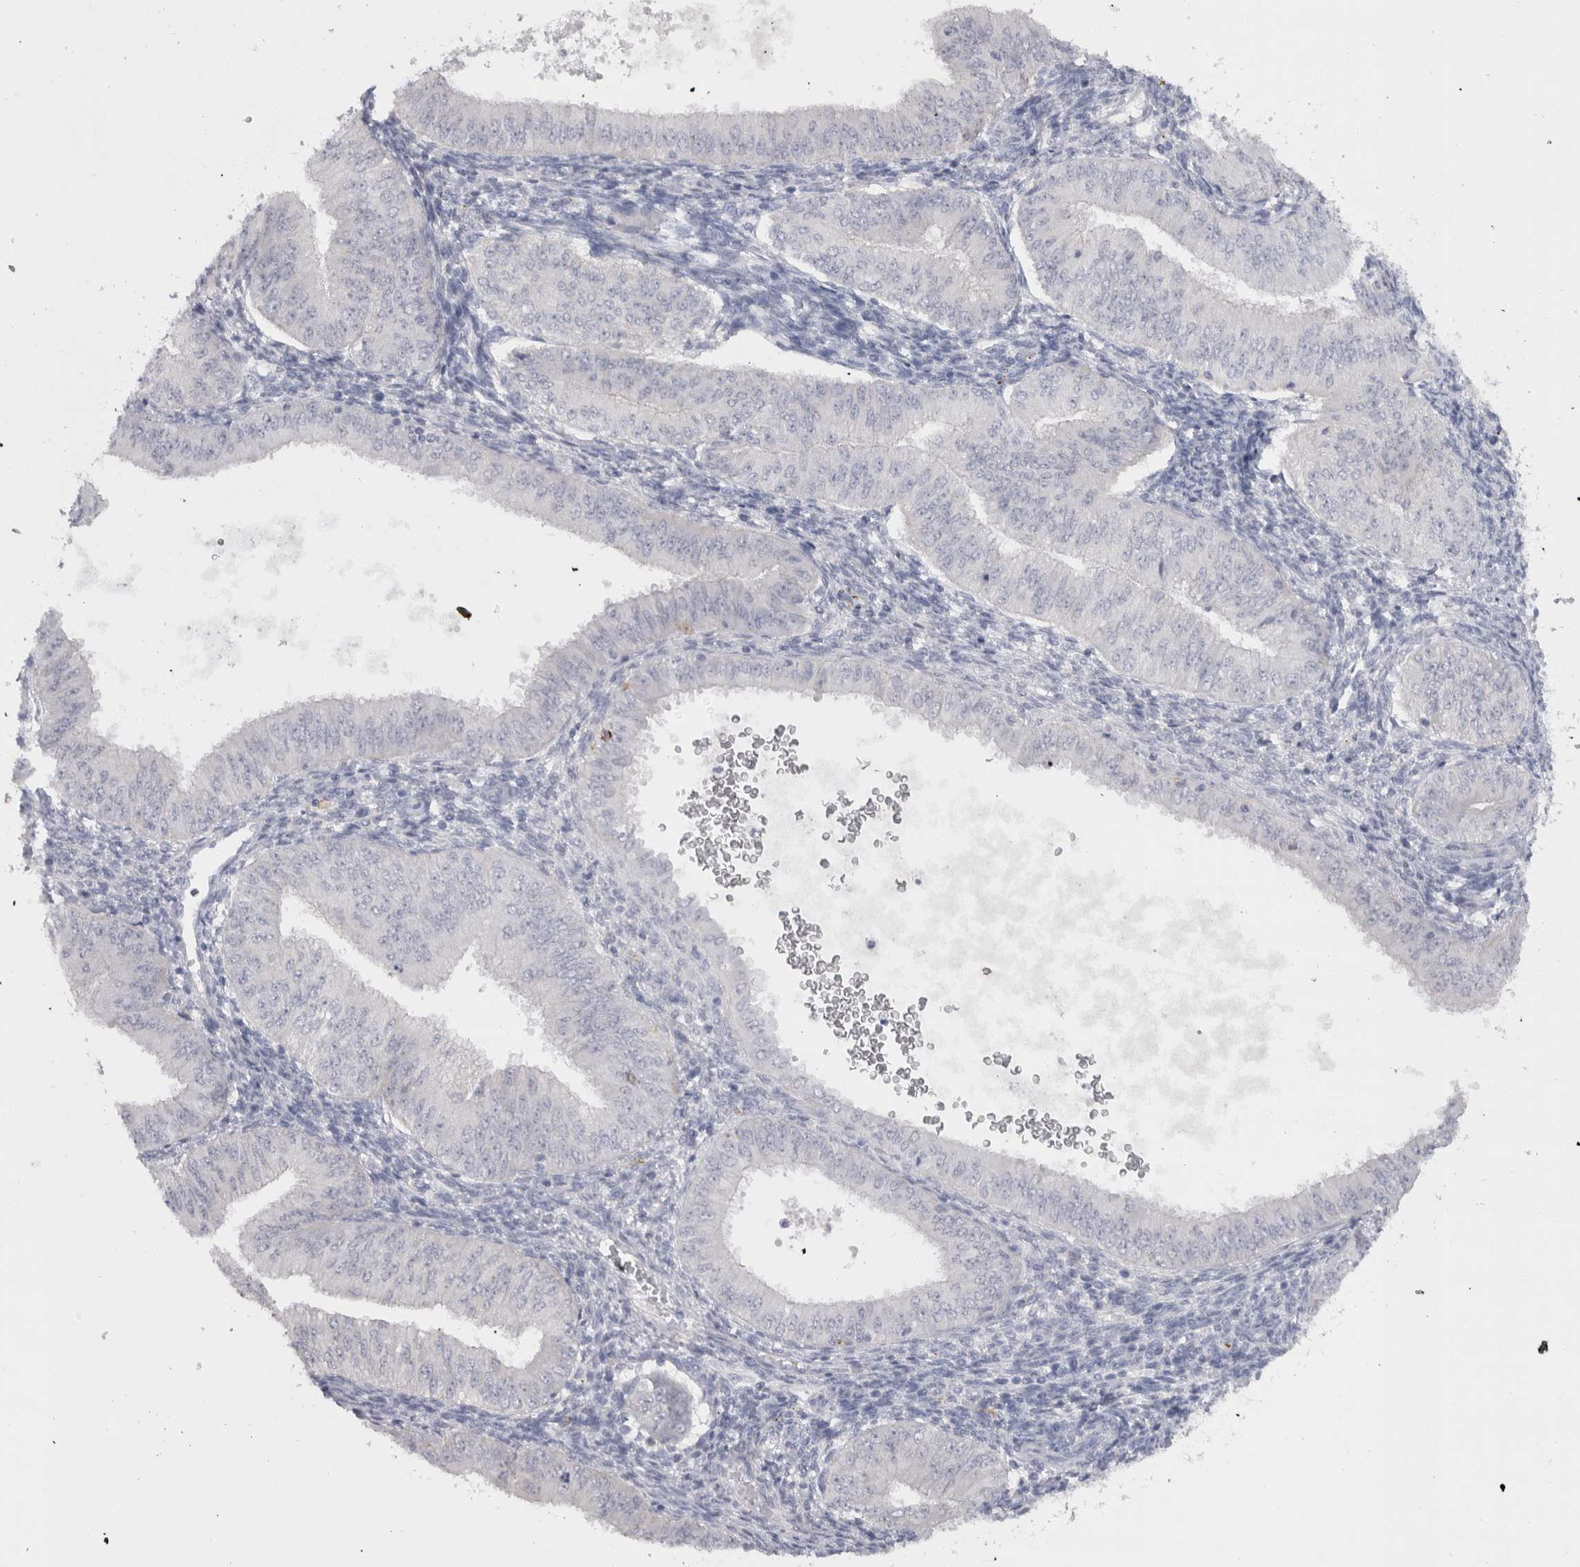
{"staining": {"intensity": "negative", "quantity": "none", "location": "none"}, "tissue": "endometrial cancer", "cell_type": "Tumor cells", "image_type": "cancer", "snomed": [{"axis": "morphology", "description": "Normal tissue, NOS"}, {"axis": "morphology", "description": "Adenocarcinoma, NOS"}, {"axis": "topography", "description": "Endometrium"}], "caption": "A micrograph of human endometrial cancer (adenocarcinoma) is negative for staining in tumor cells.", "gene": "CDH17", "patient": {"sex": "female", "age": 53}}